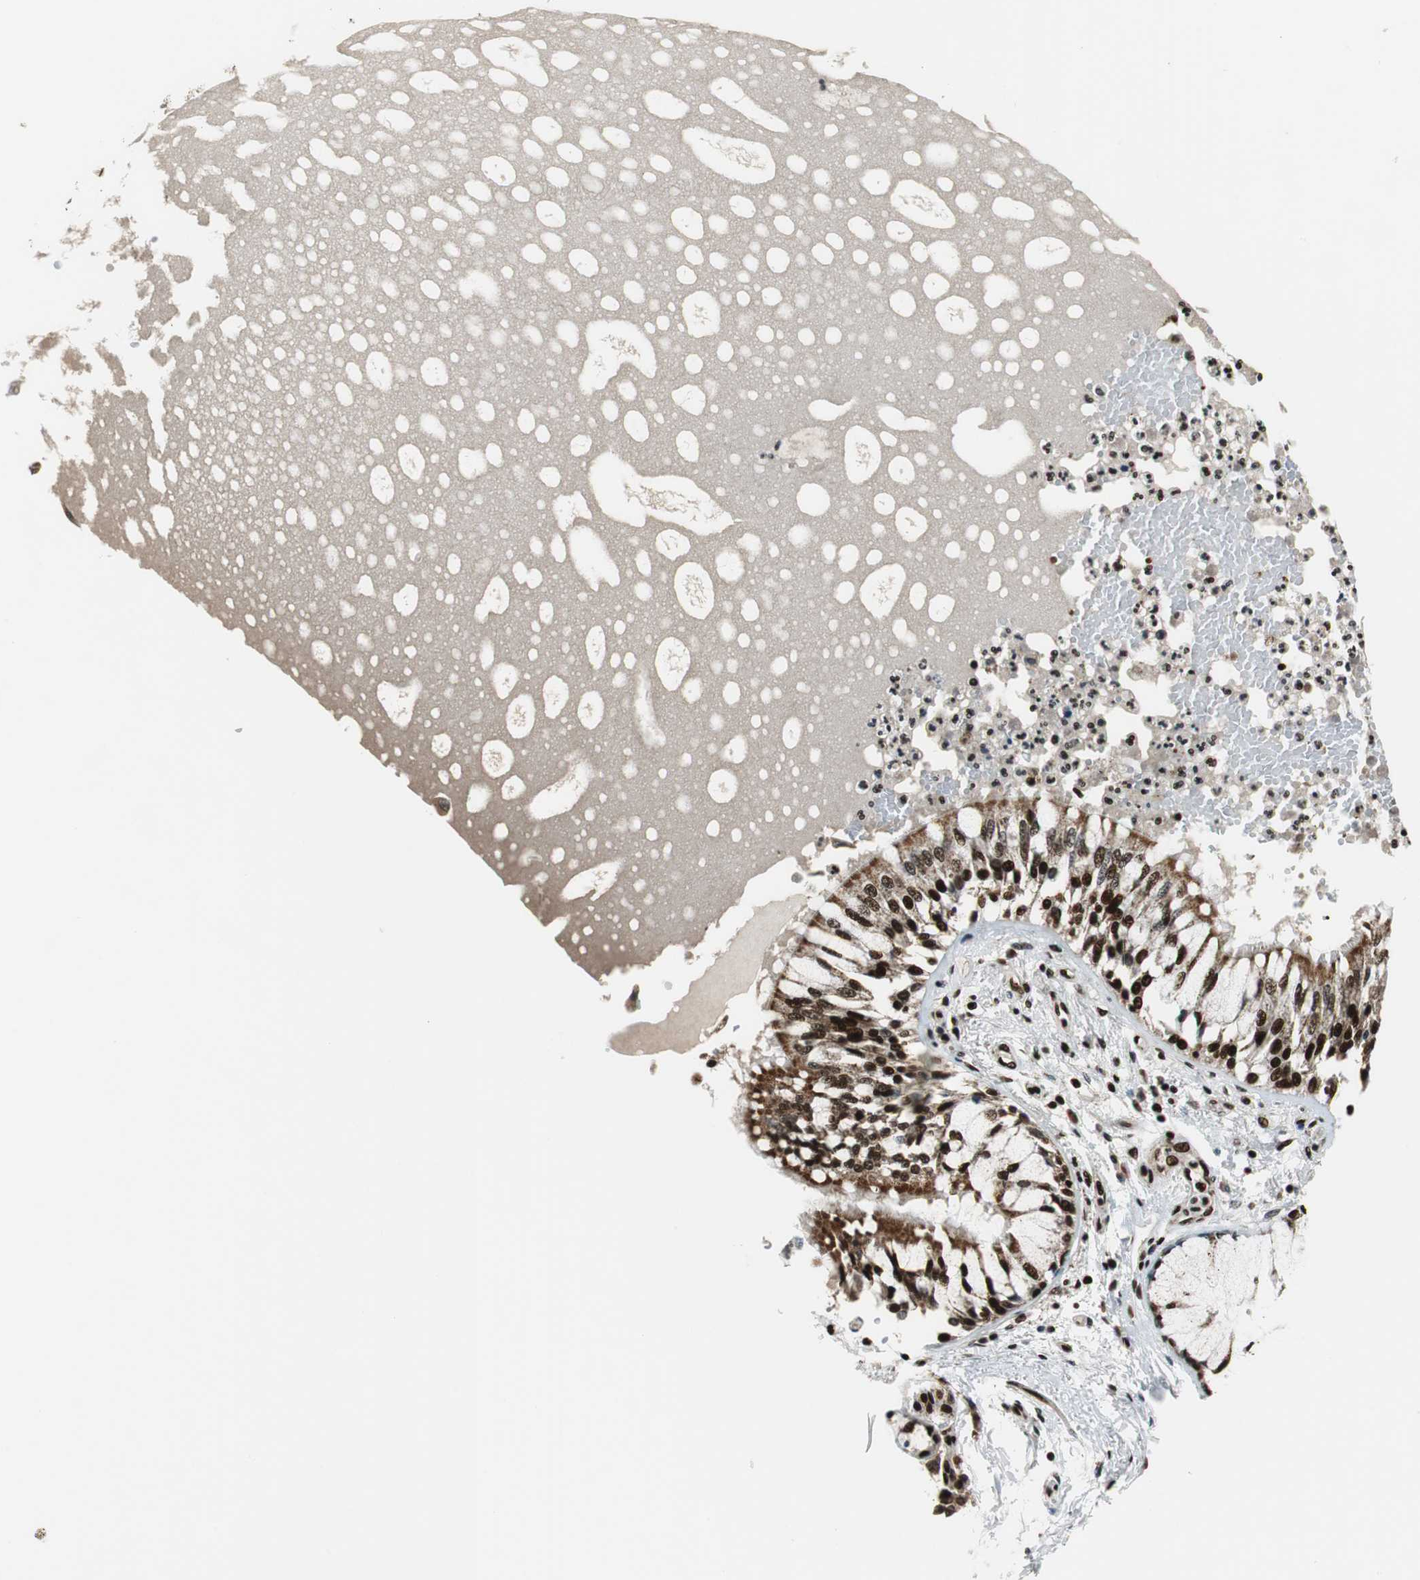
{"staining": {"intensity": "strong", "quantity": ">75%", "location": "cytoplasmic/membranous,nuclear"}, "tissue": "bronchus", "cell_type": "Respiratory epithelial cells", "image_type": "normal", "snomed": [{"axis": "morphology", "description": "Normal tissue, NOS"}, {"axis": "topography", "description": "Cartilage tissue"}, {"axis": "topography", "description": "Bronchus"}, {"axis": "topography", "description": "Lung"}], "caption": "Human bronchus stained for a protein (brown) displays strong cytoplasmic/membranous,nuclear positive positivity in about >75% of respiratory epithelial cells.", "gene": "HDAC1", "patient": {"sex": "female", "age": 49}}